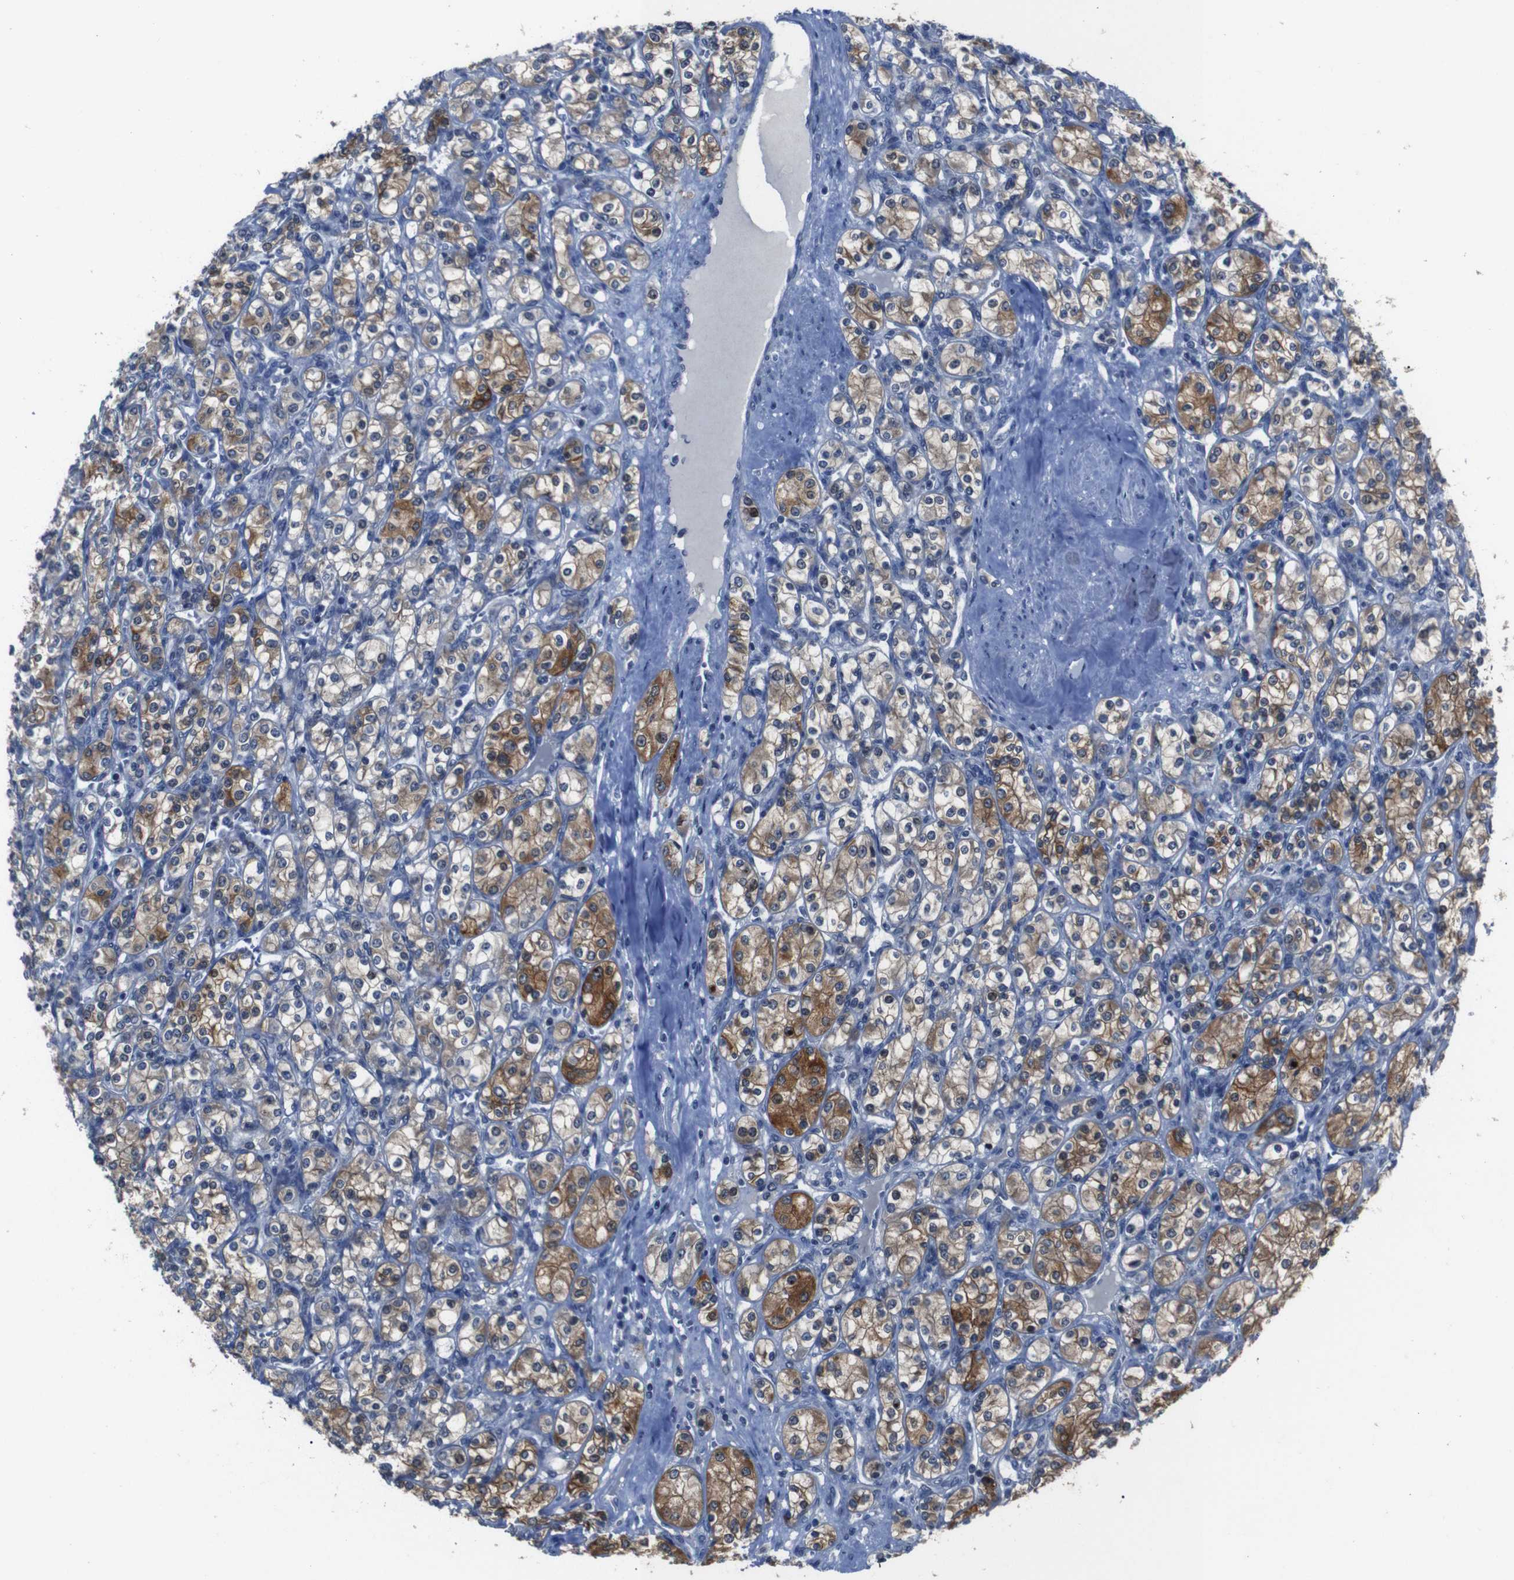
{"staining": {"intensity": "moderate", "quantity": ">75%", "location": "cytoplasmic/membranous"}, "tissue": "renal cancer", "cell_type": "Tumor cells", "image_type": "cancer", "snomed": [{"axis": "morphology", "description": "Adenocarcinoma, NOS"}, {"axis": "topography", "description": "Kidney"}], "caption": "Renal cancer (adenocarcinoma) stained for a protein reveals moderate cytoplasmic/membranous positivity in tumor cells.", "gene": "SEMA4B", "patient": {"sex": "male", "age": 77}}